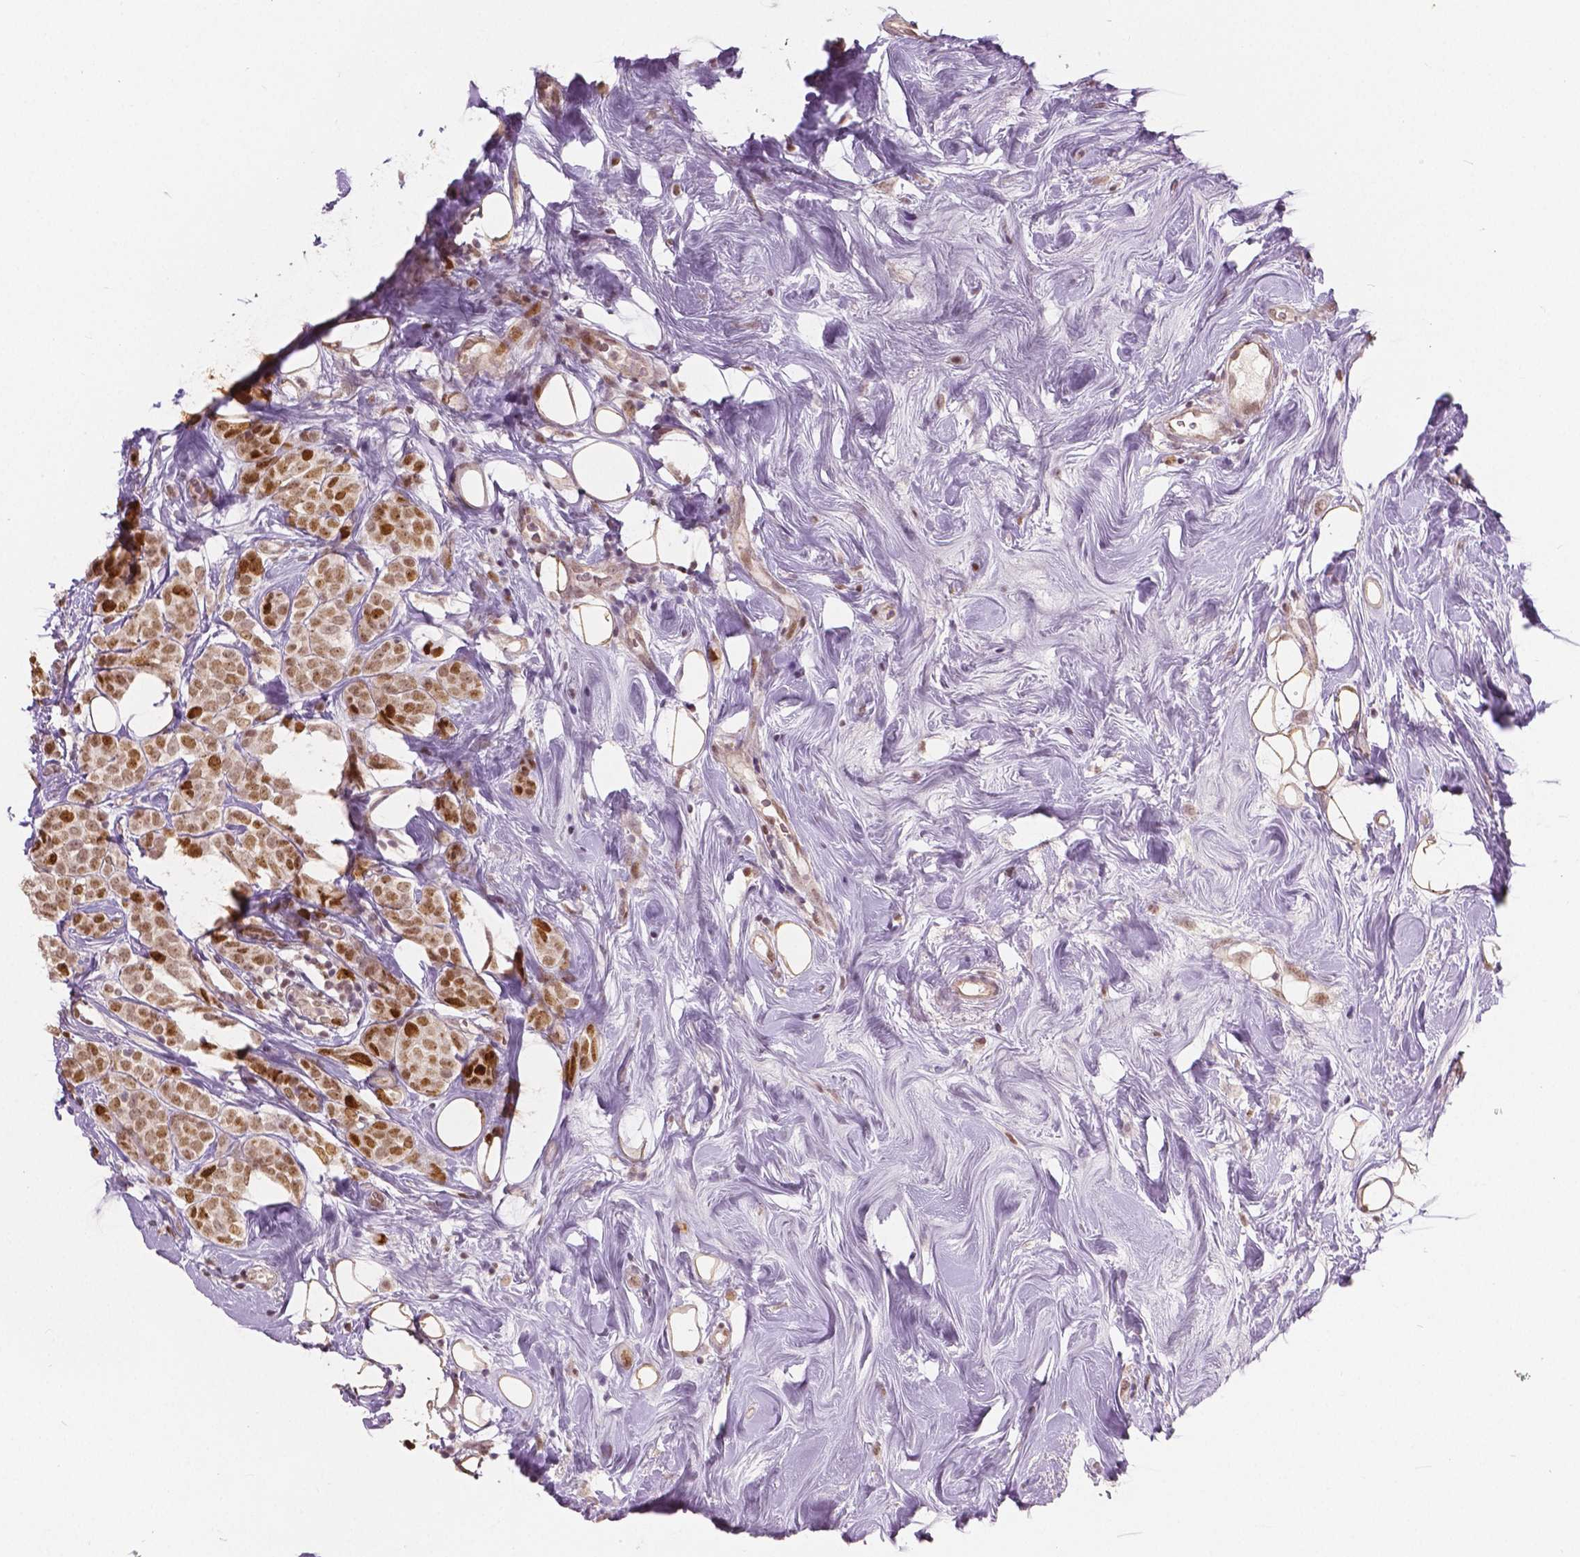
{"staining": {"intensity": "moderate", "quantity": ">75%", "location": "nuclear"}, "tissue": "breast cancer", "cell_type": "Tumor cells", "image_type": "cancer", "snomed": [{"axis": "morphology", "description": "Lobular carcinoma"}, {"axis": "topography", "description": "Breast"}], "caption": "High-power microscopy captured an immunohistochemistry (IHC) photomicrograph of breast cancer (lobular carcinoma), revealing moderate nuclear expression in about >75% of tumor cells.", "gene": "NSD2", "patient": {"sex": "female", "age": 49}}